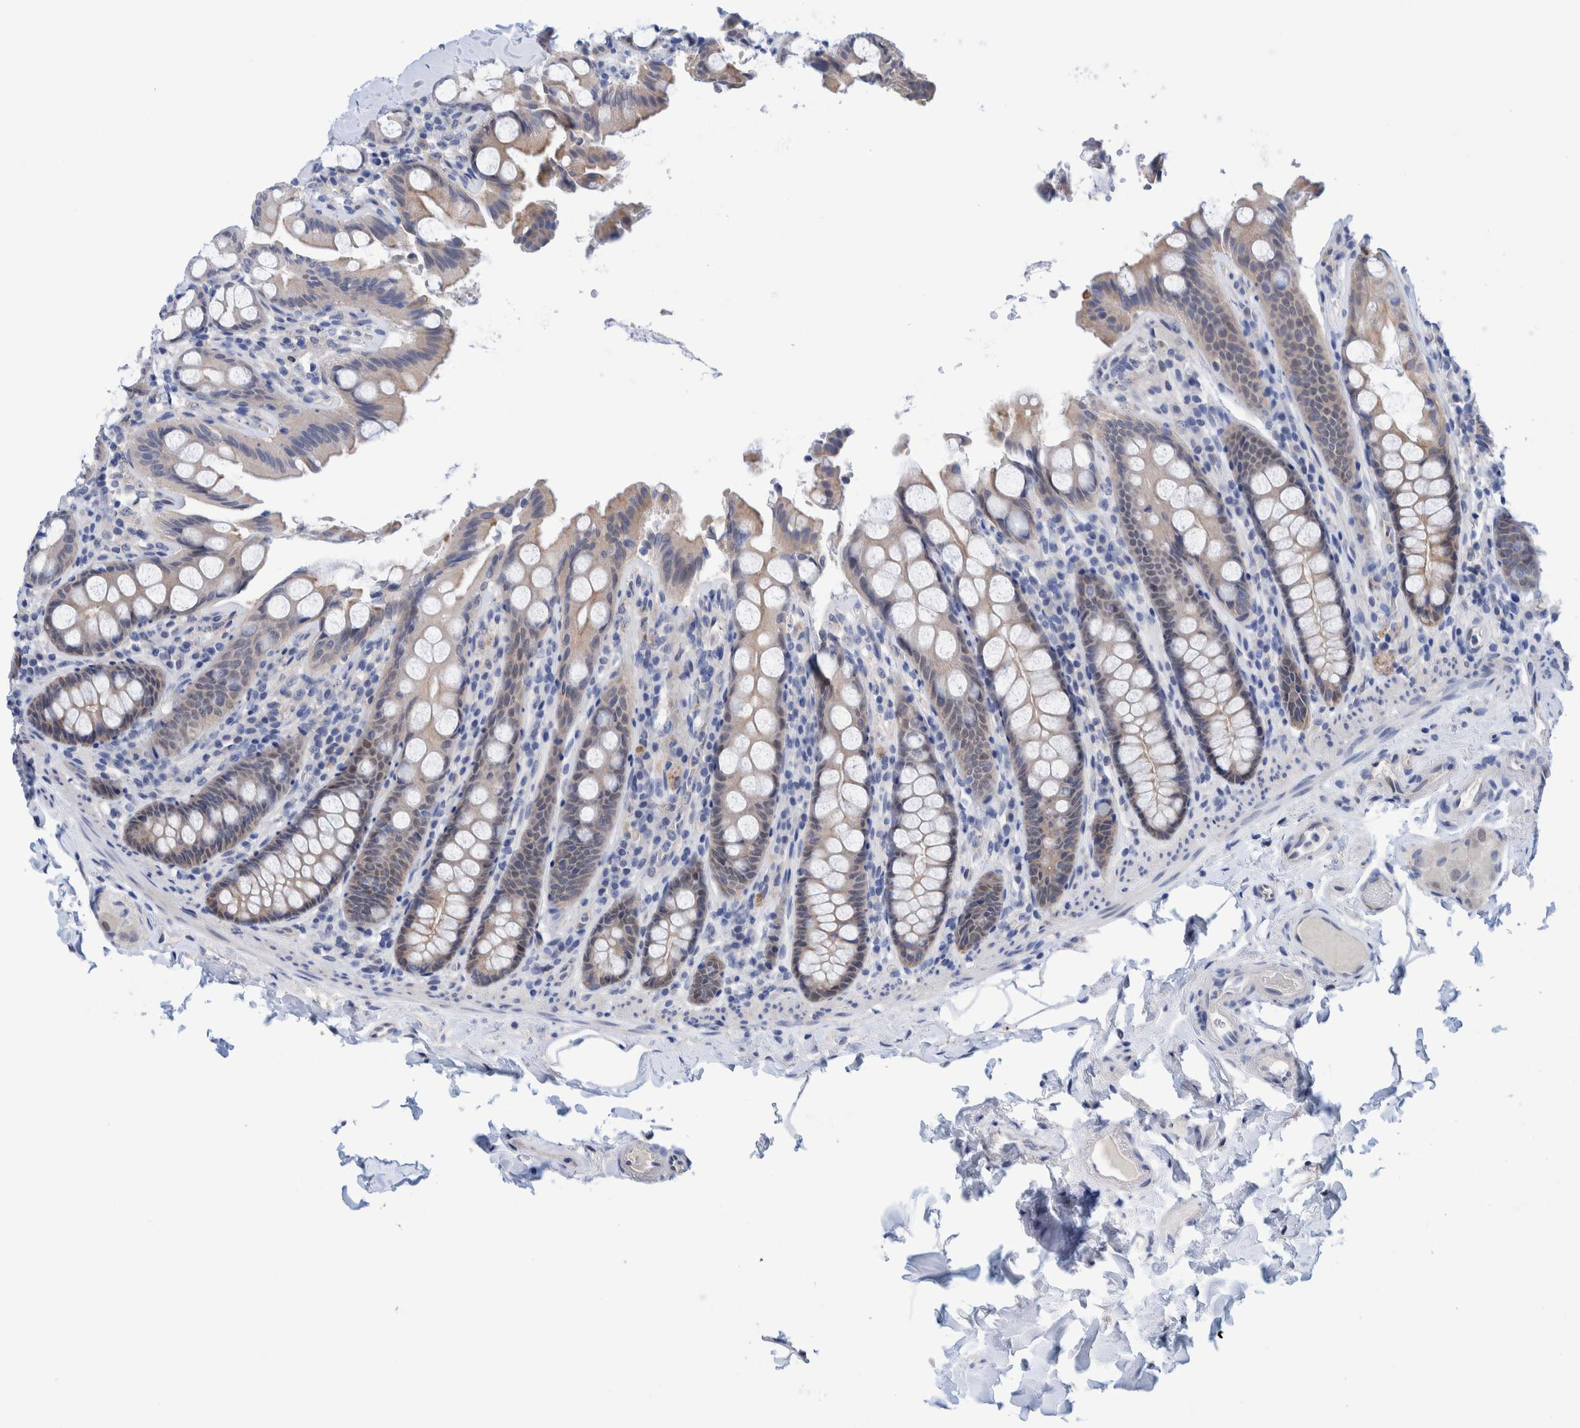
{"staining": {"intensity": "negative", "quantity": "none", "location": "none"}, "tissue": "colon", "cell_type": "Endothelial cells", "image_type": "normal", "snomed": [{"axis": "morphology", "description": "Normal tissue, NOS"}, {"axis": "topography", "description": "Colon"}, {"axis": "topography", "description": "Peripheral nerve tissue"}], "caption": "Immunohistochemistry (IHC) histopathology image of unremarkable colon: human colon stained with DAB (3,3'-diaminobenzidine) demonstrates no significant protein expression in endothelial cells.", "gene": "PFAS", "patient": {"sex": "female", "age": 61}}